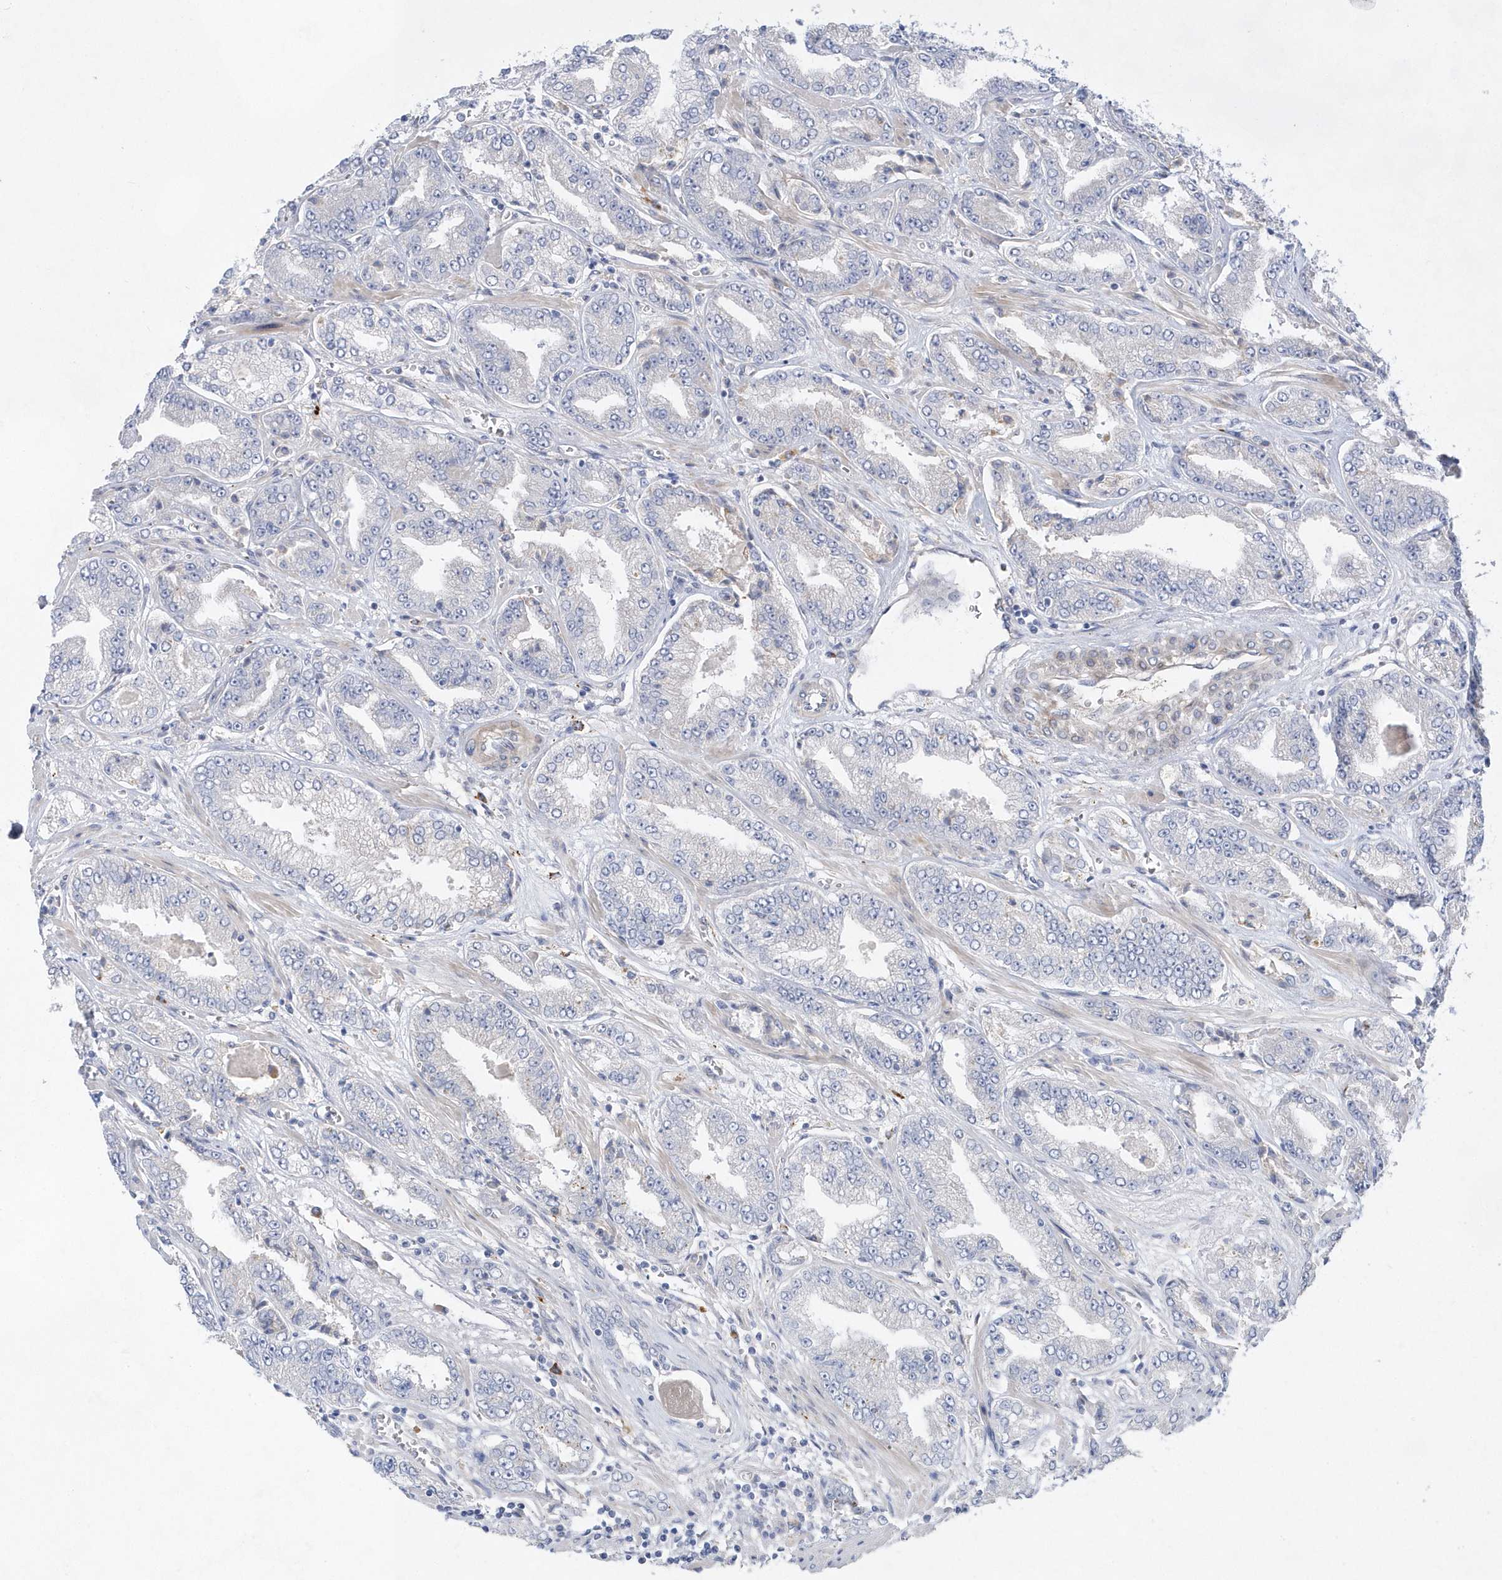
{"staining": {"intensity": "negative", "quantity": "none", "location": "none"}, "tissue": "prostate cancer", "cell_type": "Tumor cells", "image_type": "cancer", "snomed": [{"axis": "morphology", "description": "Adenocarcinoma, High grade"}, {"axis": "topography", "description": "Prostate"}], "caption": "High-grade adenocarcinoma (prostate) stained for a protein using immunohistochemistry reveals no expression tumor cells.", "gene": "TMEM132B", "patient": {"sex": "male", "age": 71}}